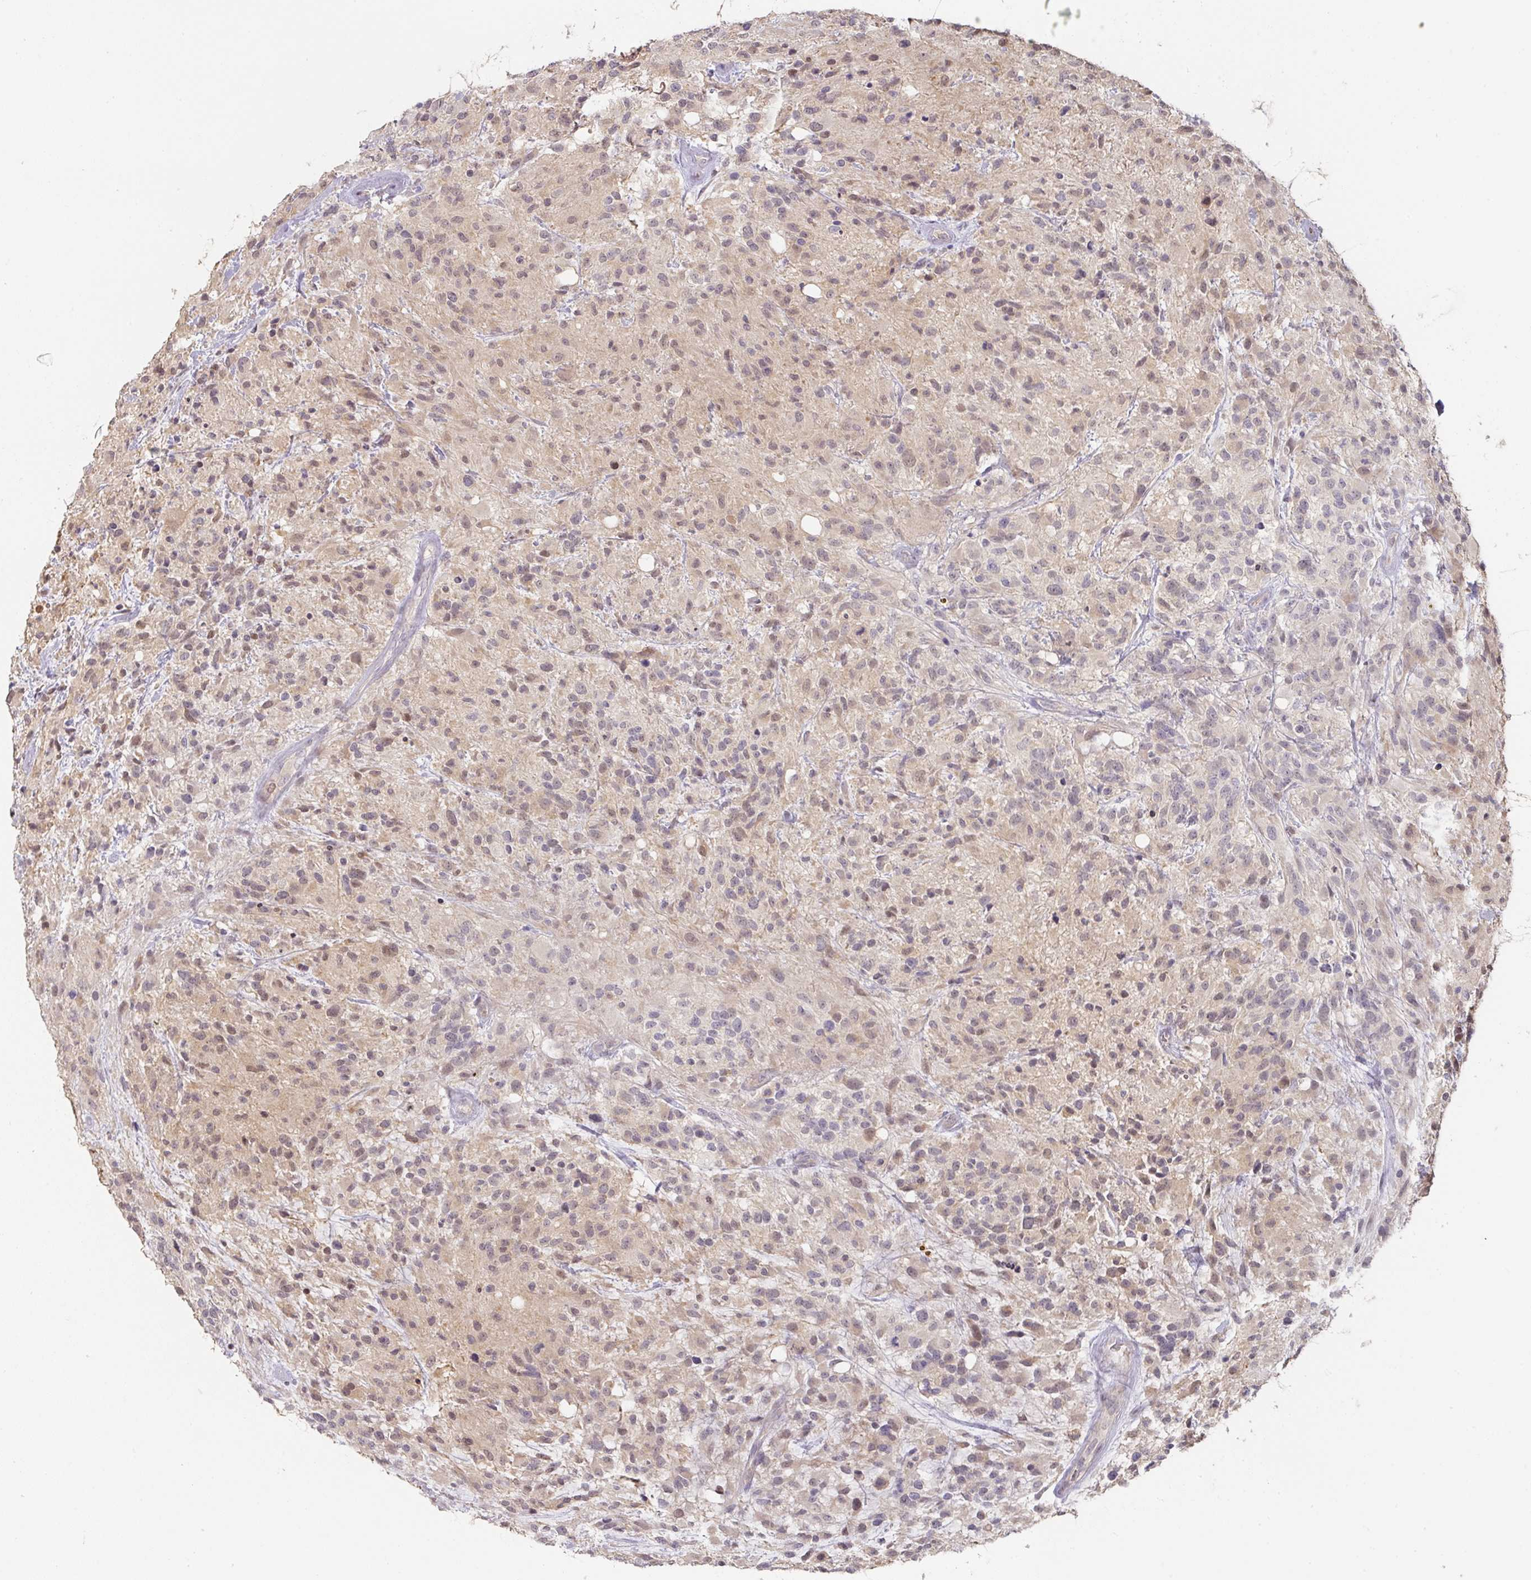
{"staining": {"intensity": "weak", "quantity": "25%-75%", "location": "cytoplasmic/membranous"}, "tissue": "glioma", "cell_type": "Tumor cells", "image_type": "cancer", "snomed": [{"axis": "morphology", "description": "Glioma, malignant, High grade"}, {"axis": "topography", "description": "Brain"}], "caption": "Brown immunohistochemical staining in human glioma exhibits weak cytoplasmic/membranous positivity in approximately 25%-75% of tumor cells.", "gene": "FOXN4", "patient": {"sex": "female", "age": 67}}